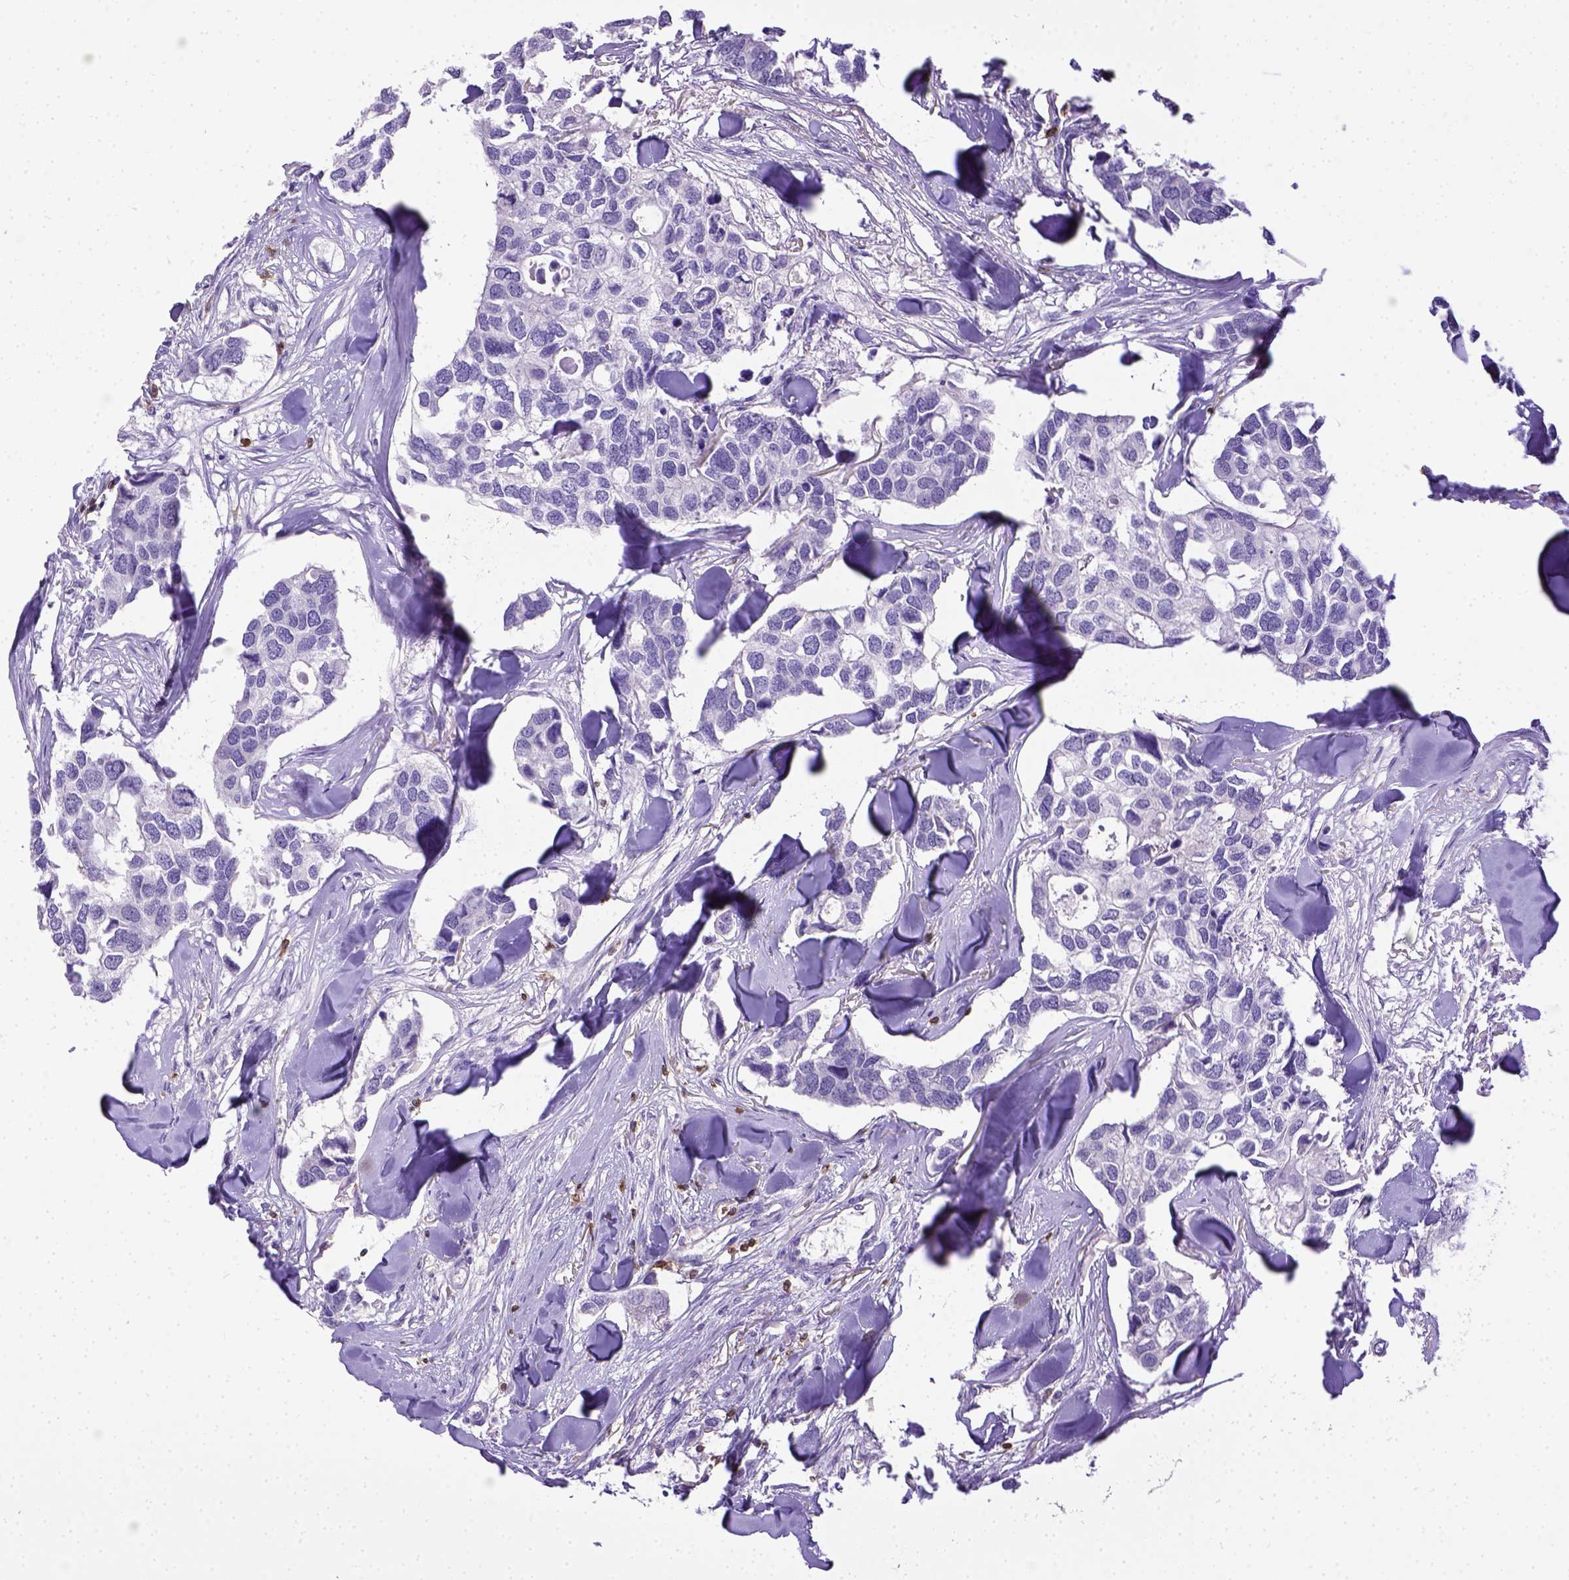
{"staining": {"intensity": "negative", "quantity": "none", "location": "none"}, "tissue": "breast cancer", "cell_type": "Tumor cells", "image_type": "cancer", "snomed": [{"axis": "morphology", "description": "Duct carcinoma"}, {"axis": "topography", "description": "Breast"}], "caption": "There is no significant staining in tumor cells of breast infiltrating ductal carcinoma. (Stains: DAB immunohistochemistry with hematoxylin counter stain, Microscopy: brightfield microscopy at high magnification).", "gene": "CD3E", "patient": {"sex": "female", "age": 83}}